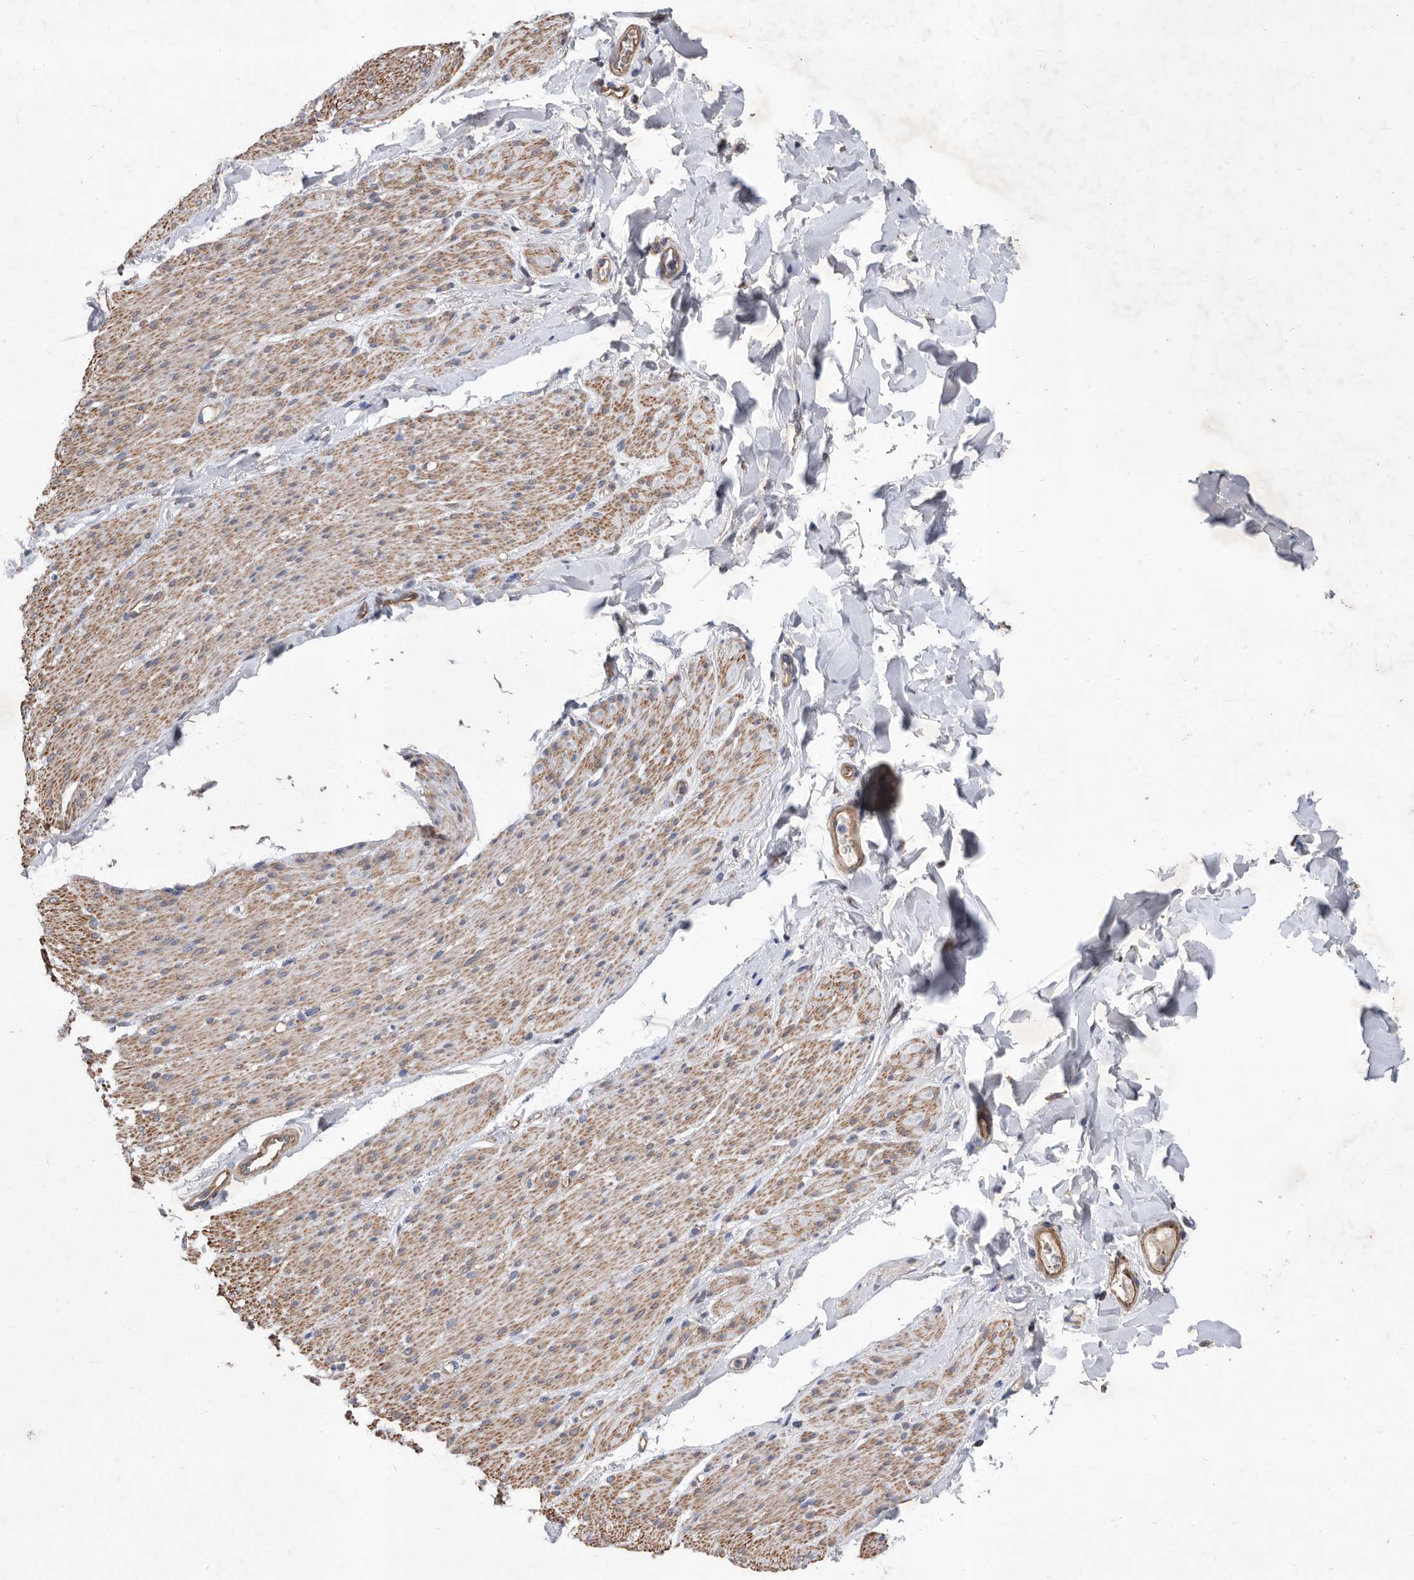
{"staining": {"intensity": "moderate", "quantity": "25%-75%", "location": "cytoplasmic/membranous"}, "tissue": "smooth muscle", "cell_type": "Smooth muscle cells", "image_type": "normal", "snomed": [{"axis": "morphology", "description": "Normal tissue, NOS"}, {"axis": "topography", "description": "Colon"}, {"axis": "topography", "description": "Peripheral nerve tissue"}], "caption": "A brown stain labels moderate cytoplasmic/membranous expression of a protein in smooth muscle cells of unremarkable human smooth muscle.", "gene": "ATP13A3", "patient": {"sex": "female", "age": 61}}